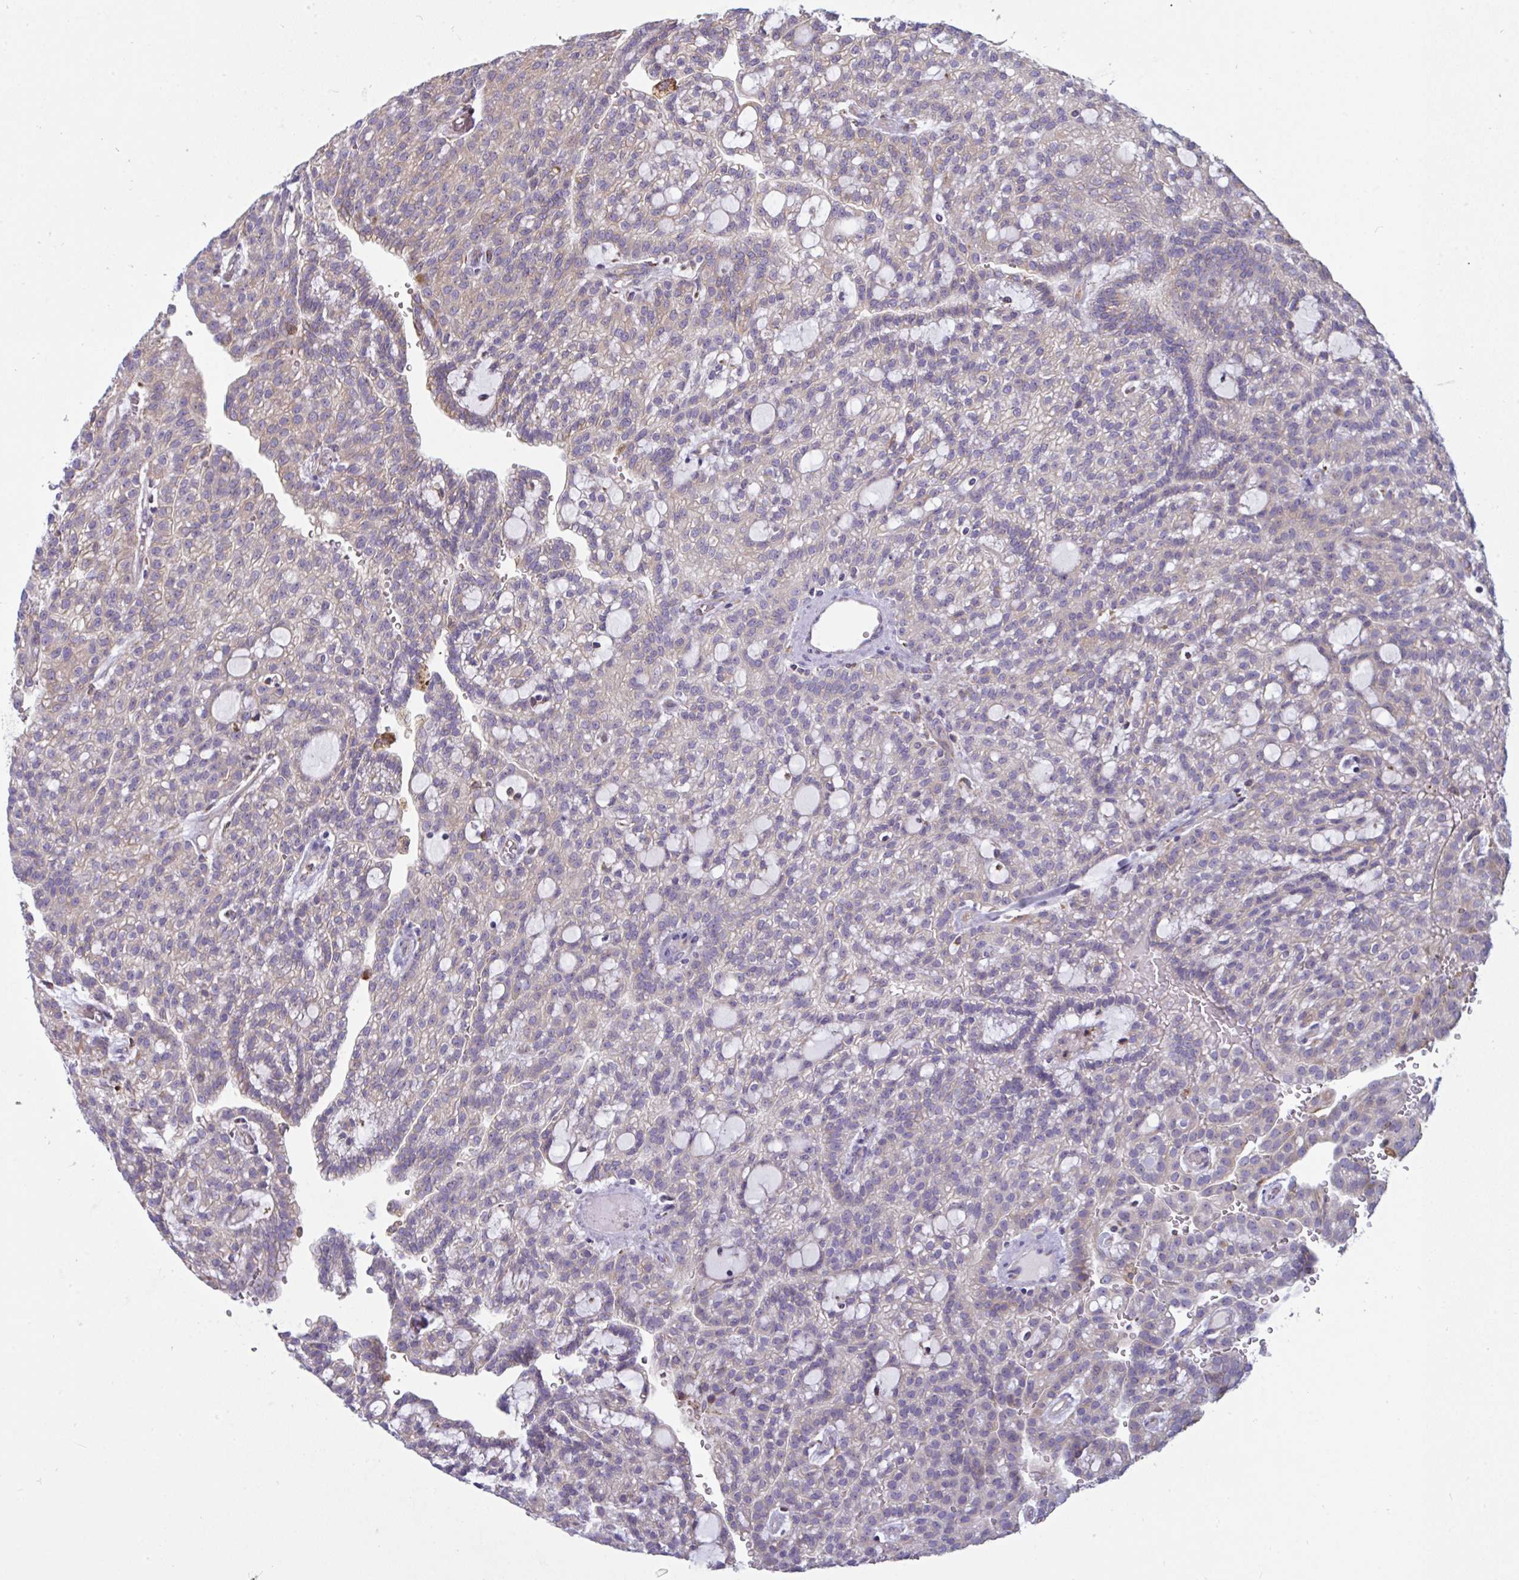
{"staining": {"intensity": "negative", "quantity": "none", "location": "none"}, "tissue": "renal cancer", "cell_type": "Tumor cells", "image_type": "cancer", "snomed": [{"axis": "morphology", "description": "Adenocarcinoma, NOS"}, {"axis": "topography", "description": "Kidney"}], "caption": "IHC micrograph of neoplastic tissue: human renal cancer stained with DAB (3,3'-diaminobenzidine) reveals no significant protein expression in tumor cells.", "gene": "MYMK", "patient": {"sex": "male", "age": 63}}